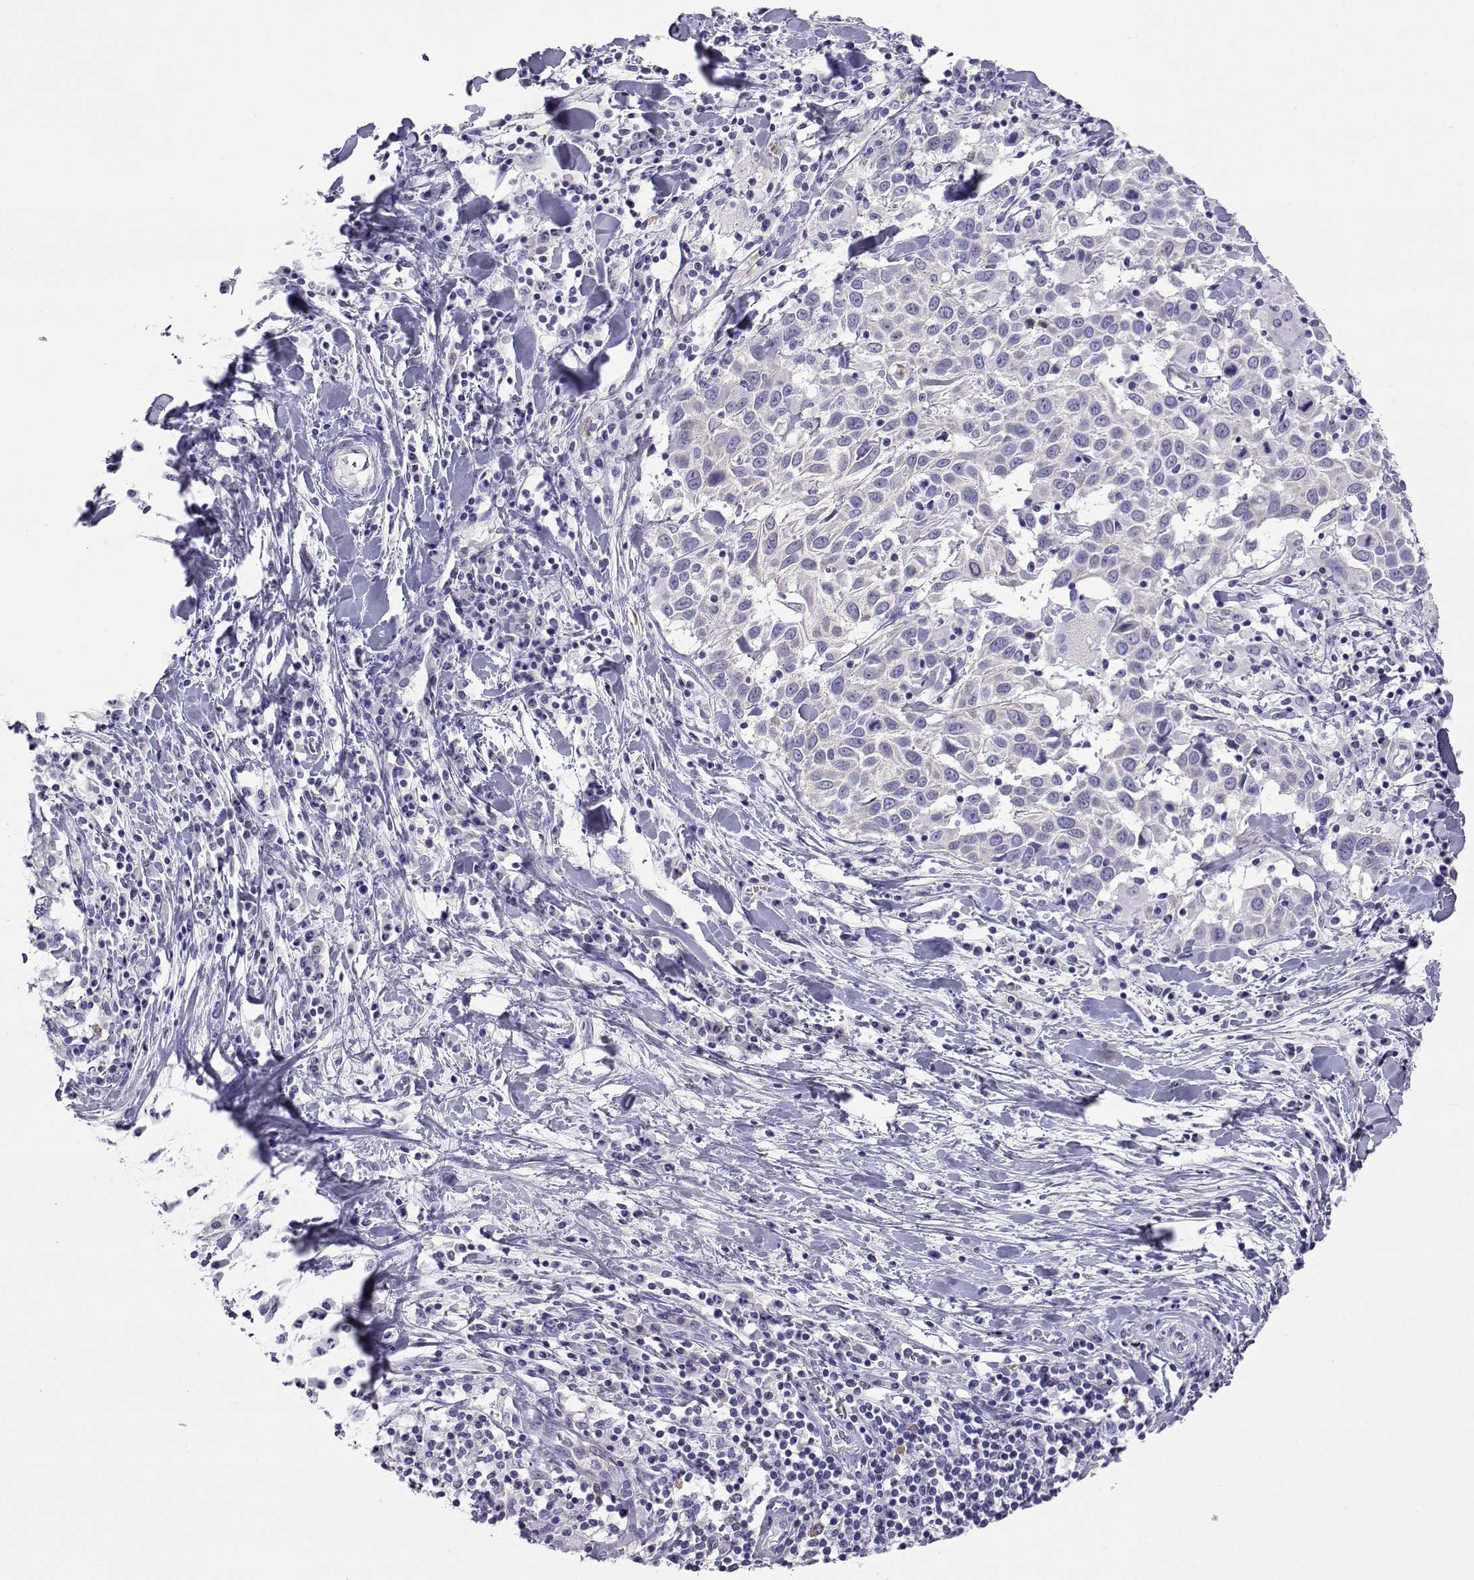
{"staining": {"intensity": "negative", "quantity": "none", "location": "none"}, "tissue": "lung cancer", "cell_type": "Tumor cells", "image_type": "cancer", "snomed": [{"axis": "morphology", "description": "Squamous cell carcinoma, NOS"}, {"axis": "topography", "description": "Lung"}], "caption": "An IHC photomicrograph of lung cancer (squamous cell carcinoma) is shown. There is no staining in tumor cells of lung cancer (squamous cell carcinoma).", "gene": "COL22A1", "patient": {"sex": "male", "age": 57}}